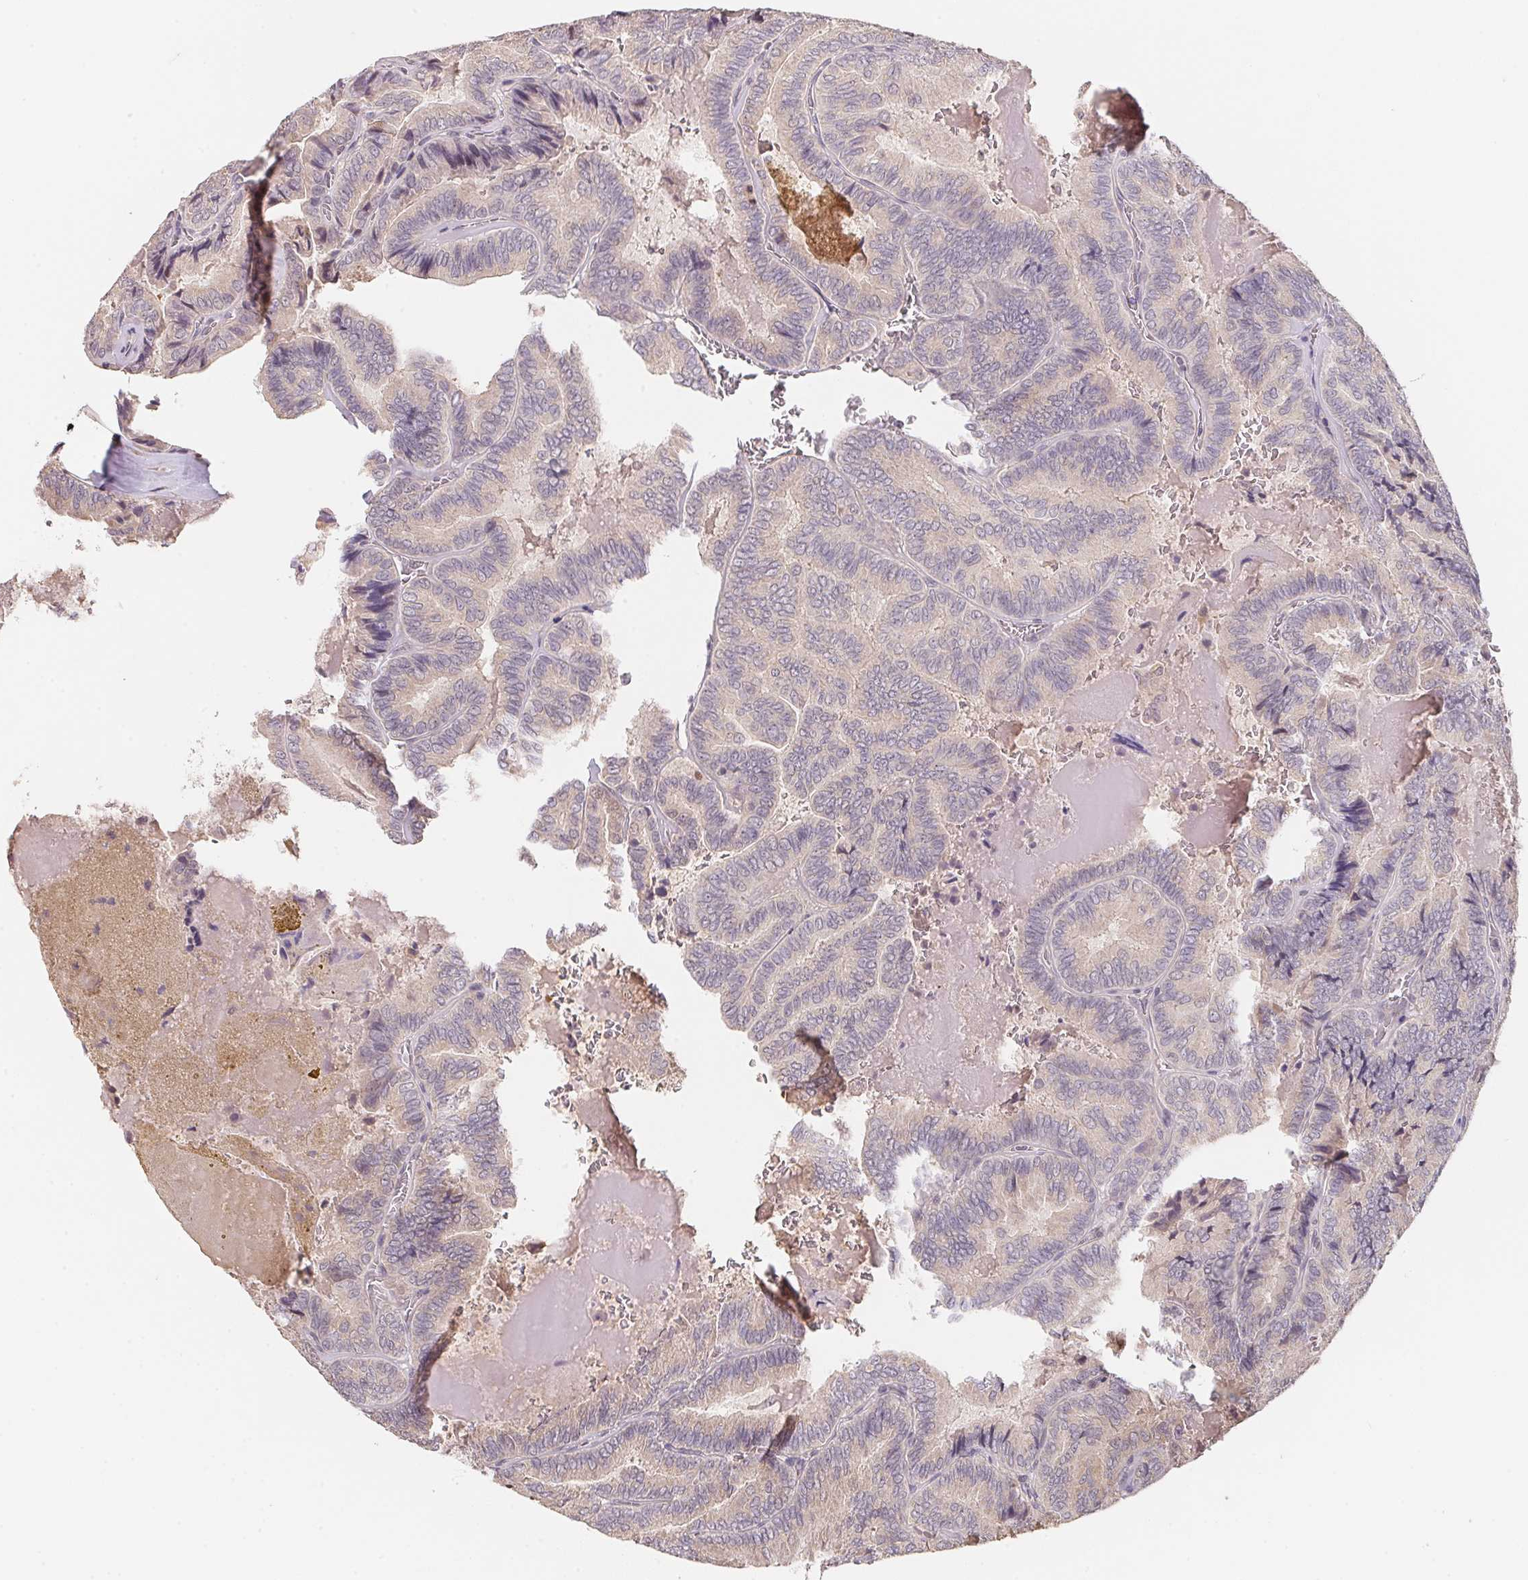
{"staining": {"intensity": "negative", "quantity": "none", "location": "none"}, "tissue": "thyroid cancer", "cell_type": "Tumor cells", "image_type": "cancer", "snomed": [{"axis": "morphology", "description": "Papillary adenocarcinoma, NOS"}, {"axis": "topography", "description": "Thyroid gland"}], "caption": "This is a micrograph of IHC staining of papillary adenocarcinoma (thyroid), which shows no positivity in tumor cells.", "gene": "KIFC1", "patient": {"sex": "female", "age": 75}}